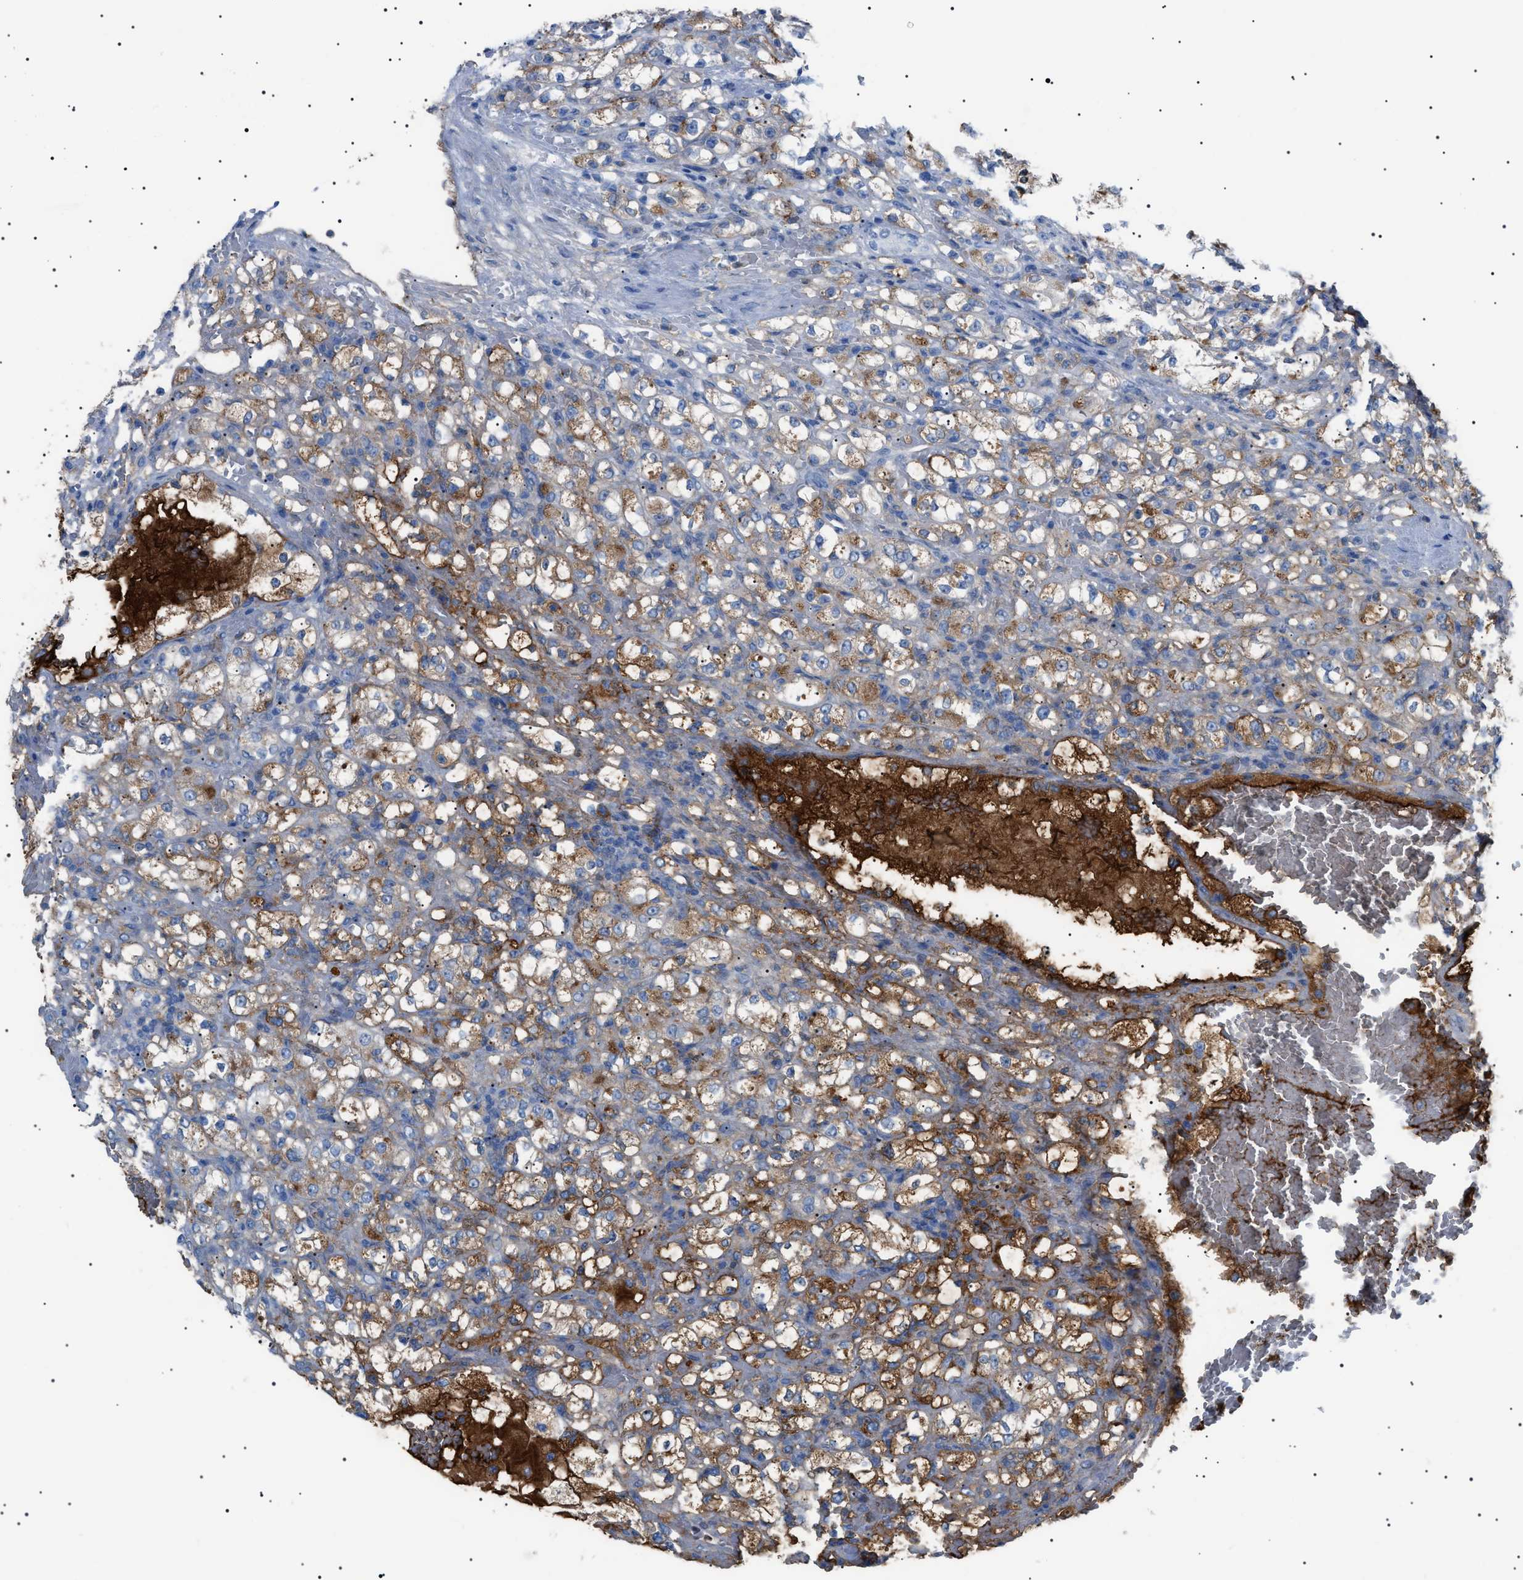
{"staining": {"intensity": "weak", "quantity": "25%-75%", "location": "cytoplasmic/membranous"}, "tissue": "renal cancer", "cell_type": "Tumor cells", "image_type": "cancer", "snomed": [{"axis": "morphology", "description": "Normal tissue, NOS"}, {"axis": "morphology", "description": "Adenocarcinoma, NOS"}, {"axis": "topography", "description": "Kidney"}], "caption": "This histopathology image reveals IHC staining of human renal cancer (adenocarcinoma), with low weak cytoplasmic/membranous expression in about 25%-75% of tumor cells.", "gene": "LPA", "patient": {"sex": "male", "age": 61}}